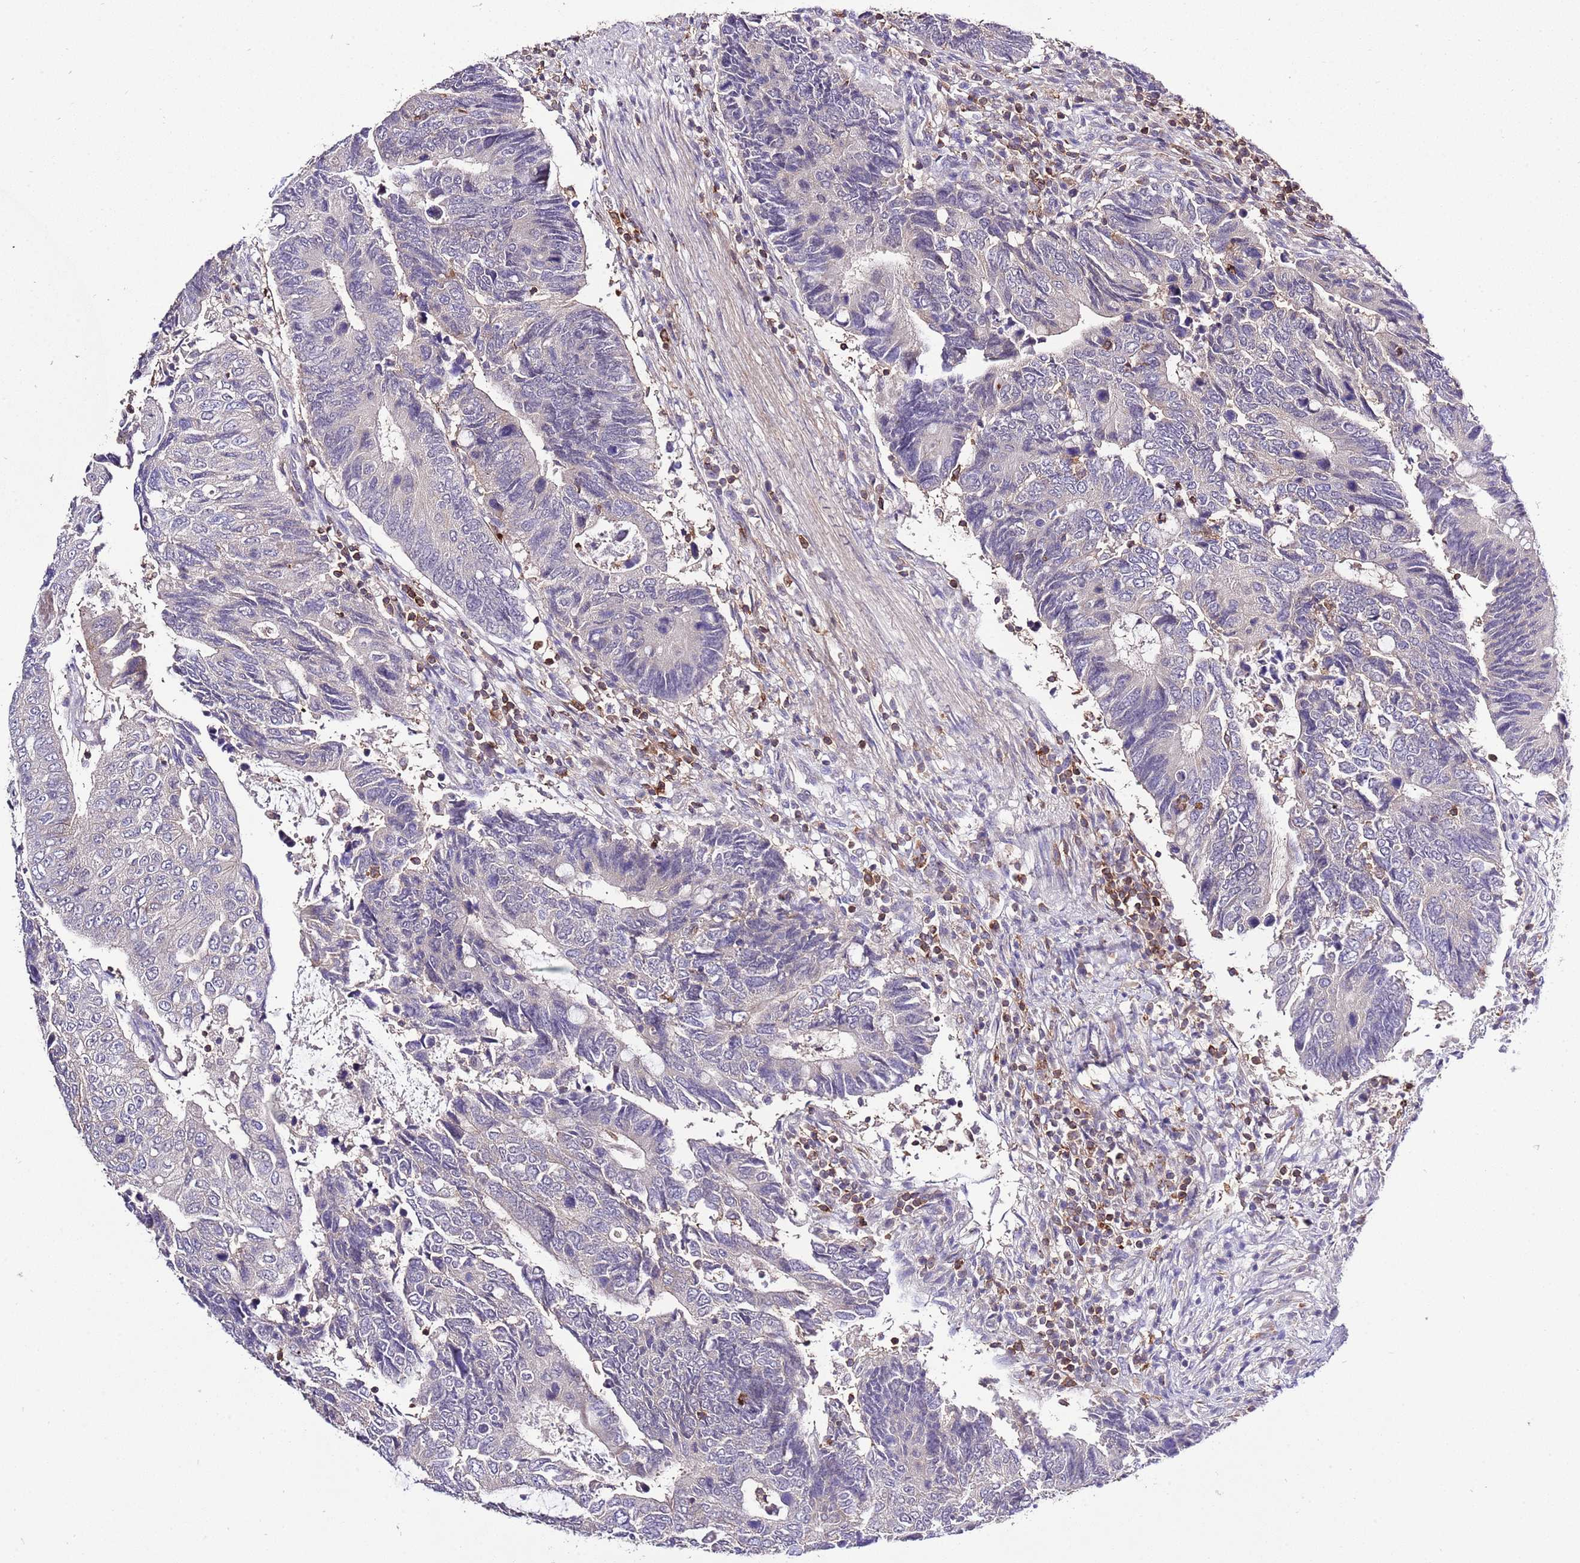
{"staining": {"intensity": "negative", "quantity": "none", "location": "none"}, "tissue": "colorectal cancer", "cell_type": "Tumor cells", "image_type": "cancer", "snomed": [{"axis": "morphology", "description": "Adenocarcinoma, NOS"}, {"axis": "topography", "description": "Colon"}], "caption": "A micrograph of human colorectal cancer (adenocarcinoma) is negative for staining in tumor cells.", "gene": "EFHD1", "patient": {"sex": "male", "age": 87}}